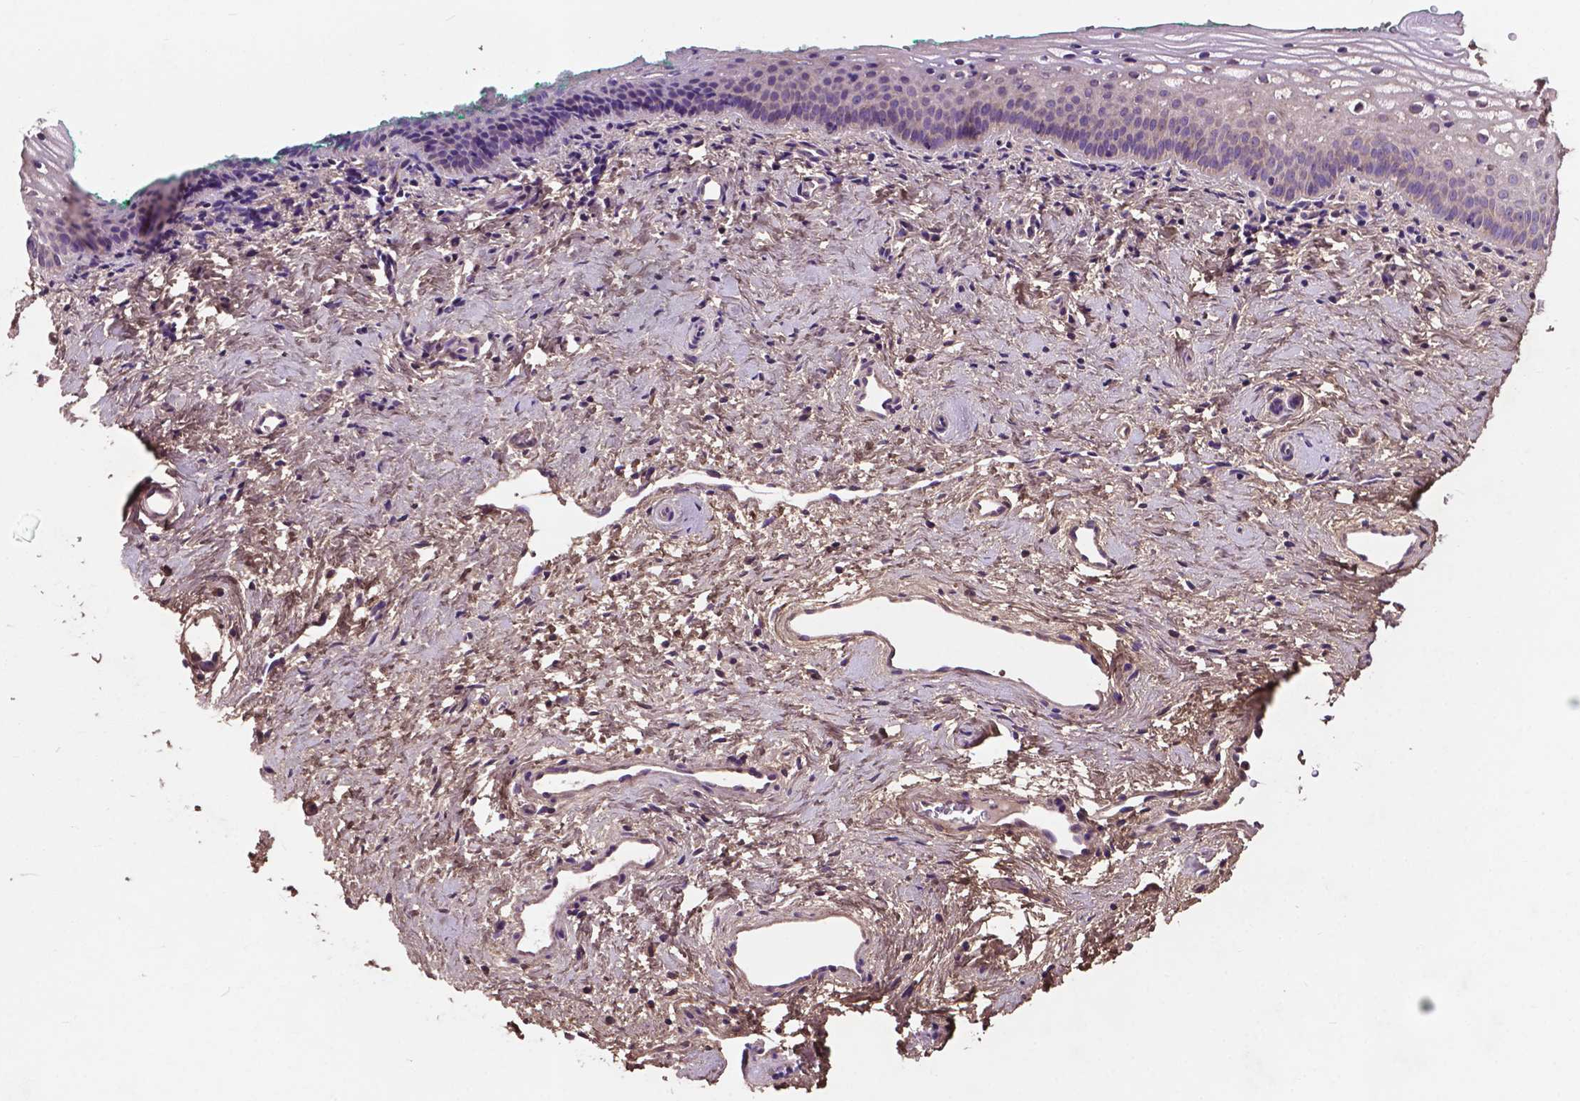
{"staining": {"intensity": "weak", "quantity": "<25%", "location": "cytoplasmic/membranous"}, "tissue": "vagina", "cell_type": "Squamous epithelial cells", "image_type": "normal", "snomed": [{"axis": "morphology", "description": "Normal tissue, NOS"}, {"axis": "topography", "description": "Vagina"}], "caption": "Immunohistochemistry photomicrograph of benign vagina: human vagina stained with DAB exhibits no significant protein staining in squamous epithelial cells.", "gene": "GJA9", "patient": {"sex": "female", "age": 44}}